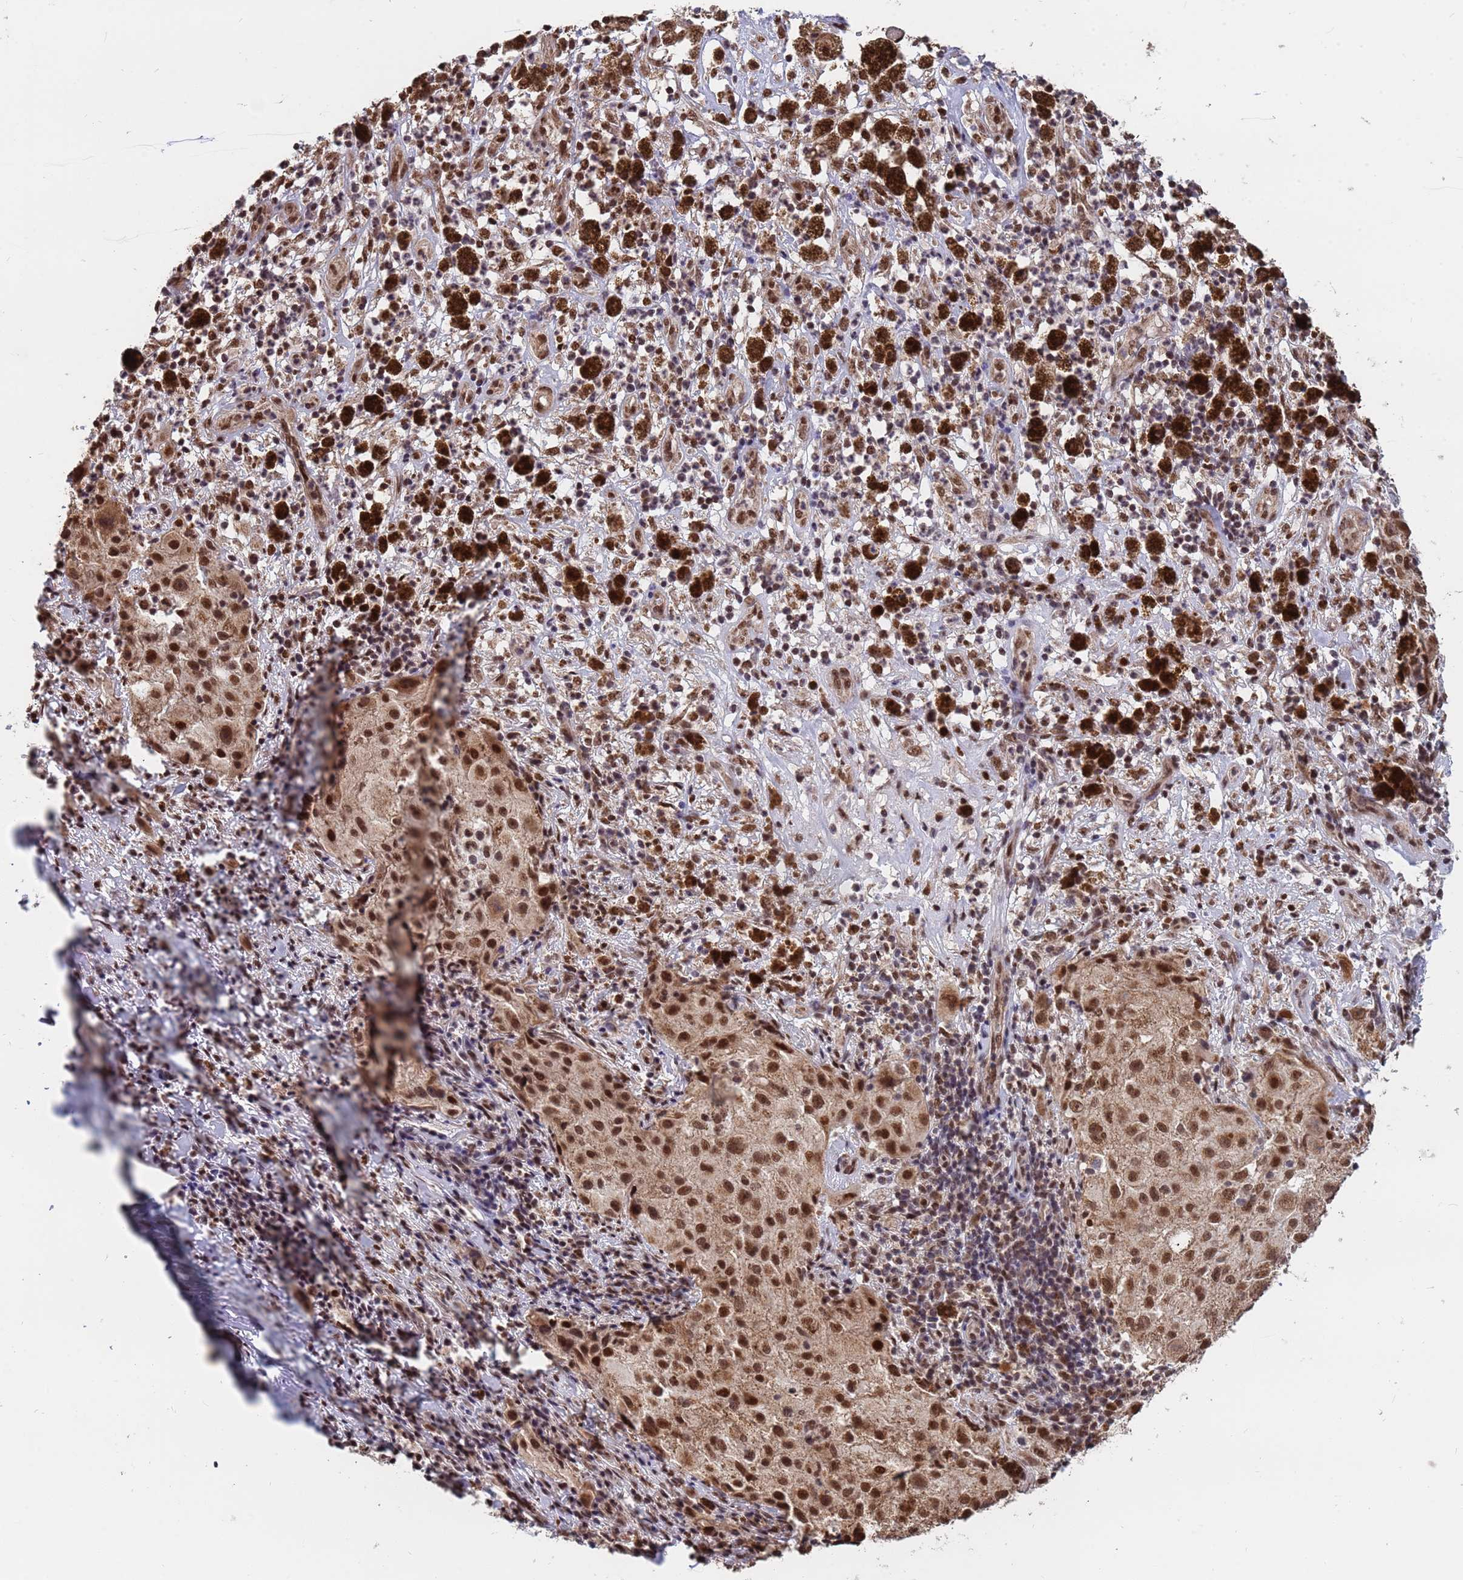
{"staining": {"intensity": "moderate", "quantity": ">75%", "location": "cytoplasmic/membranous,nuclear"}, "tissue": "melanoma", "cell_type": "Tumor cells", "image_type": "cancer", "snomed": [{"axis": "morphology", "description": "Necrosis, NOS"}, {"axis": "morphology", "description": "Malignant melanoma, NOS"}, {"axis": "topography", "description": "Skin"}], "caption": "IHC of human malignant melanoma reveals medium levels of moderate cytoplasmic/membranous and nuclear staining in approximately >75% of tumor cells.", "gene": "DENND2B", "patient": {"sex": "female", "age": 87}}